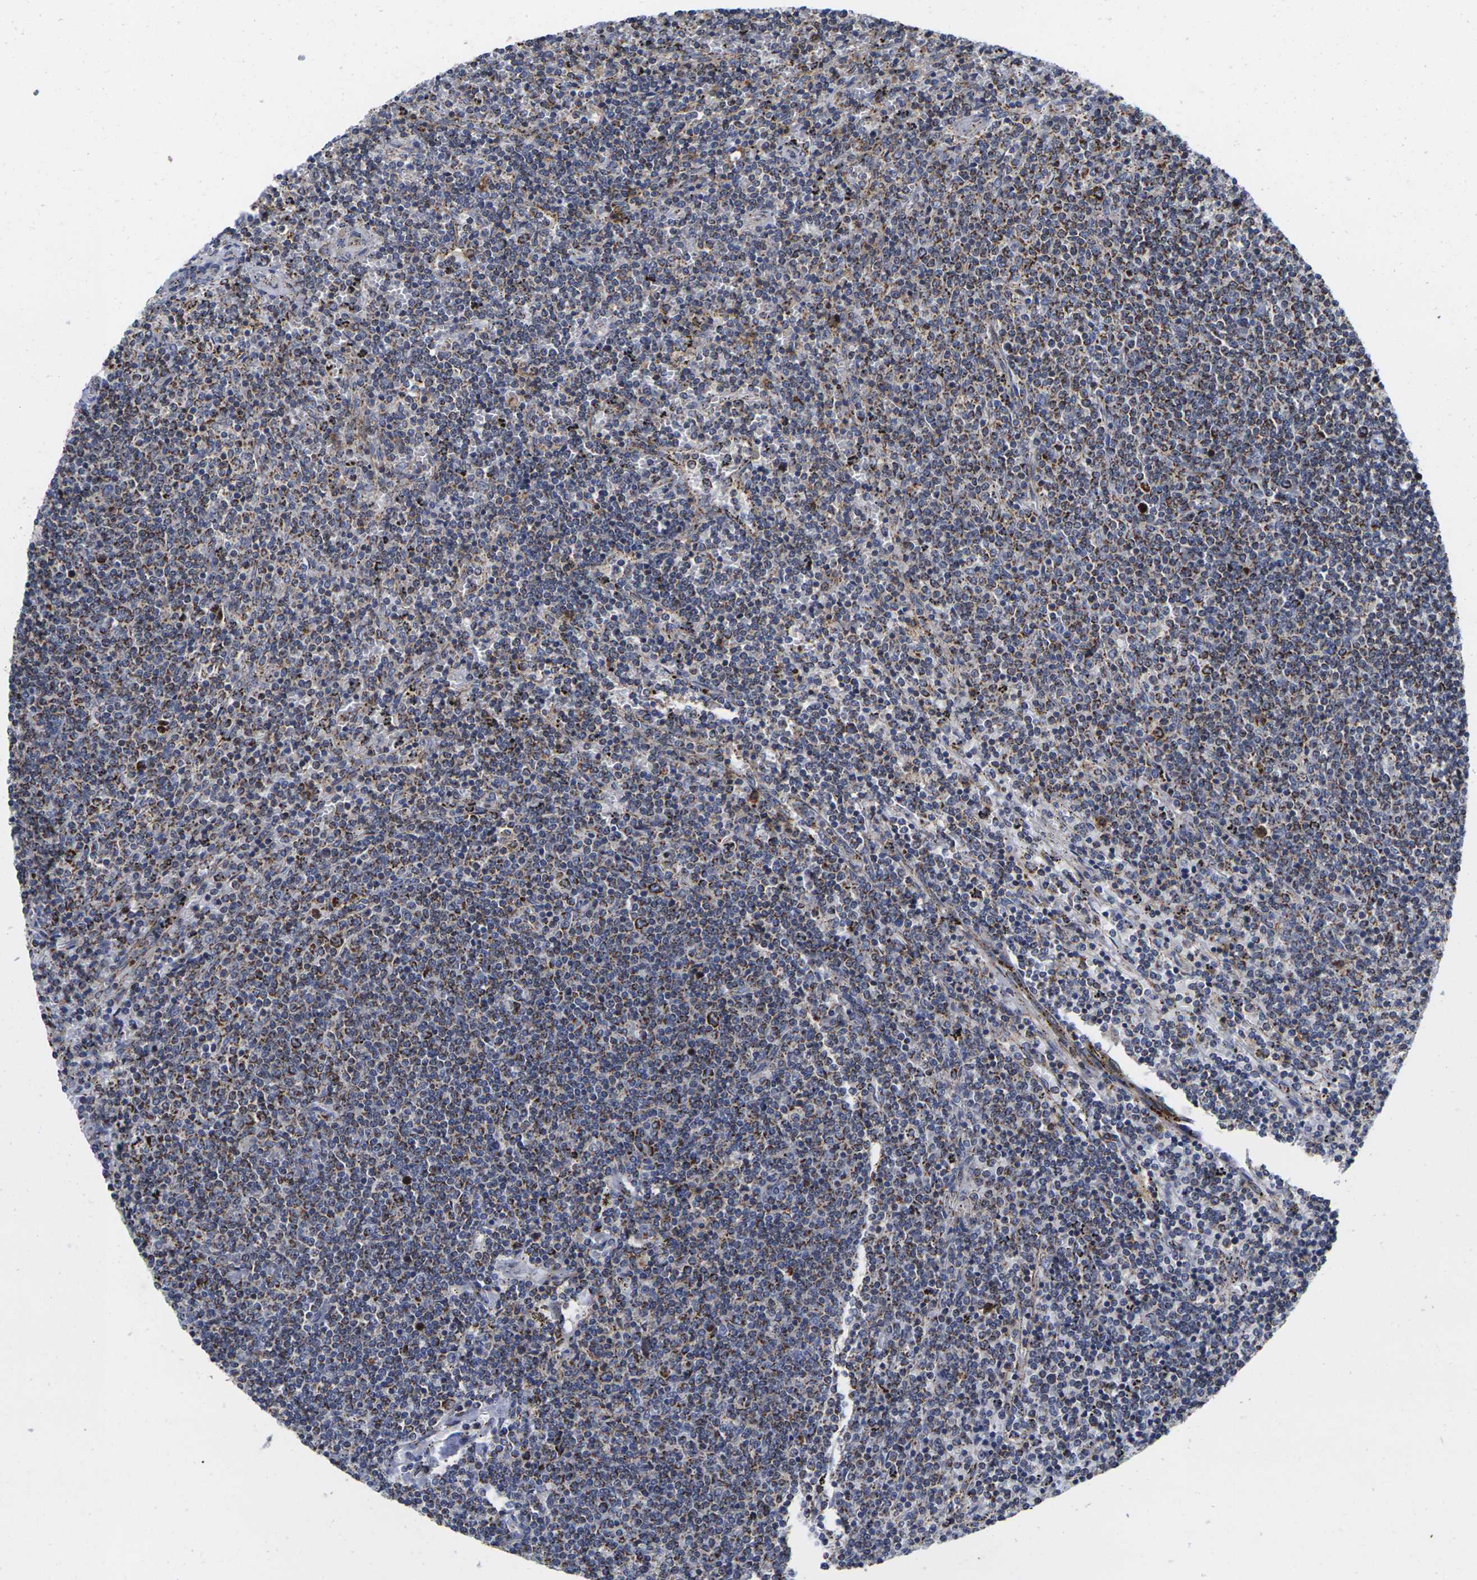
{"staining": {"intensity": "strong", "quantity": "25%-75%", "location": "cytoplasmic/membranous"}, "tissue": "lymphoma", "cell_type": "Tumor cells", "image_type": "cancer", "snomed": [{"axis": "morphology", "description": "Malignant lymphoma, non-Hodgkin's type, Low grade"}, {"axis": "topography", "description": "Spleen"}], "caption": "Malignant lymphoma, non-Hodgkin's type (low-grade) stained for a protein (brown) displays strong cytoplasmic/membranous positive expression in about 25%-75% of tumor cells.", "gene": "P2RY11", "patient": {"sex": "female", "age": 50}}